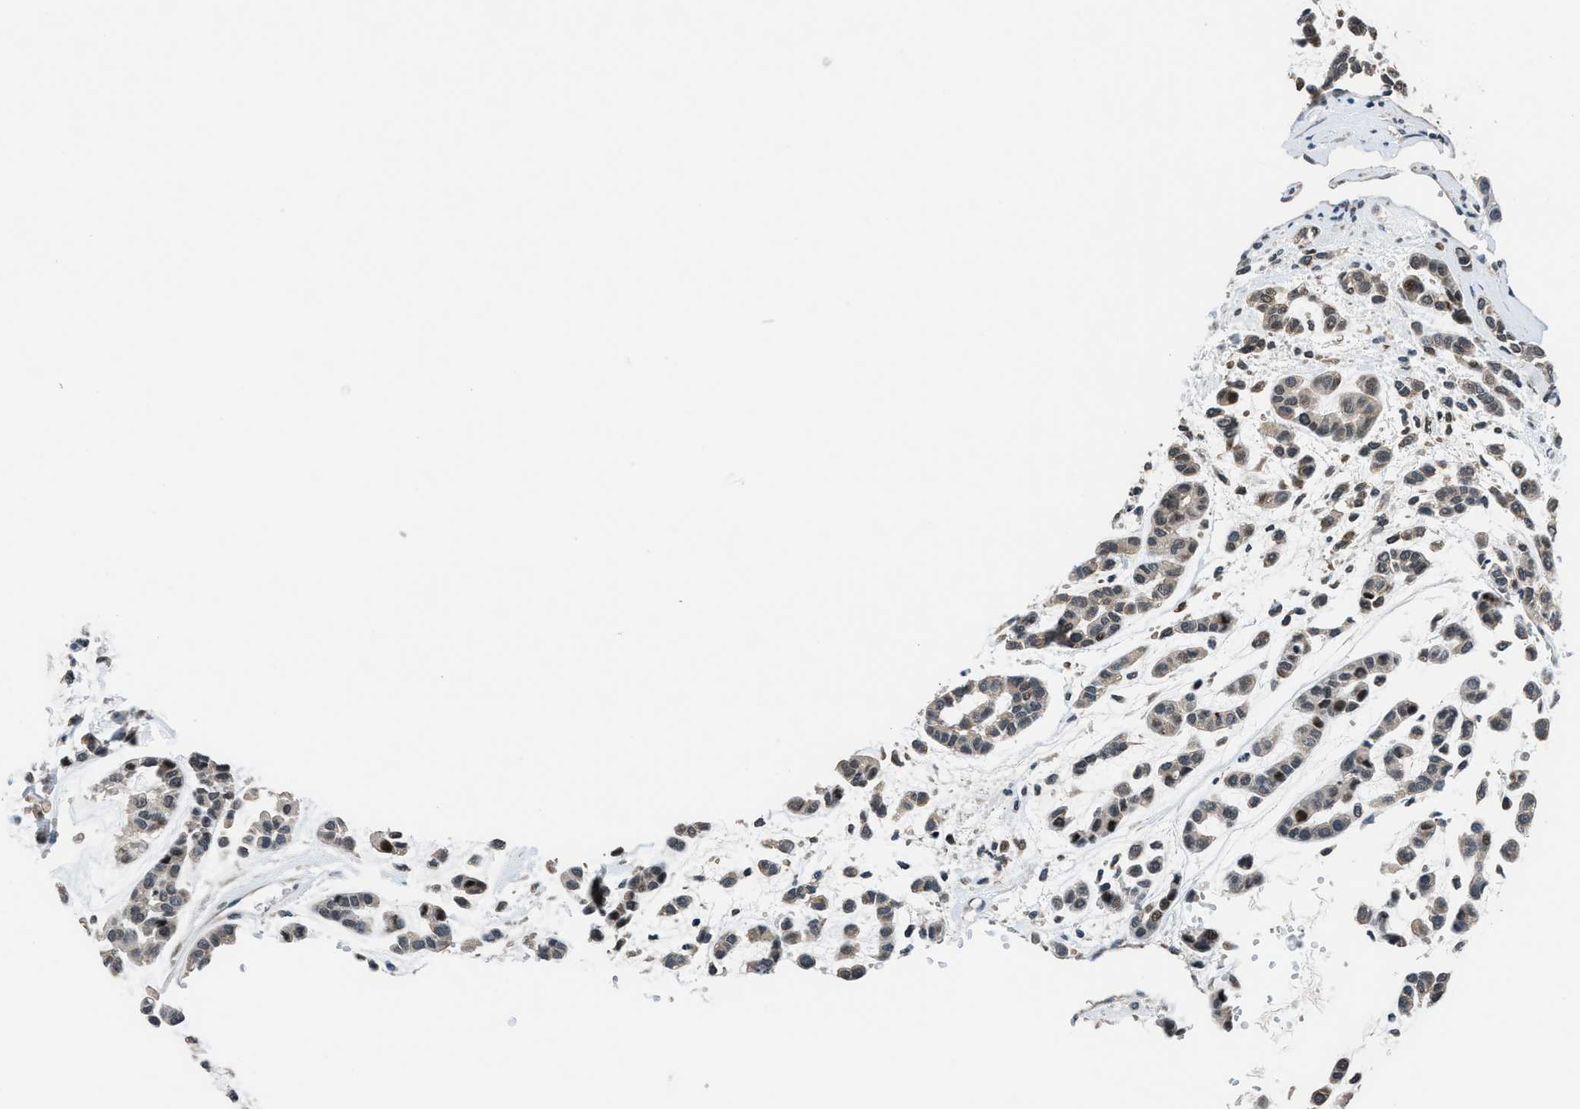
{"staining": {"intensity": "weak", "quantity": ">75%", "location": "cytoplasmic/membranous,nuclear"}, "tissue": "head and neck cancer", "cell_type": "Tumor cells", "image_type": "cancer", "snomed": [{"axis": "morphology", "description": "Adenocarcinoma, NOS"}, {"axis": "morphology", "description": "Adenoma, NOS"}, {"axis": "topography", "description": "Head-Neck"}], "caption": "Head and neck cancer (adenocarcinoma) stained for a protein displays weak cytoplasmic/membranous and nuclear positivity in tumor cells.", "gene": "SETD5", "patient": {"sex": "female", "age": 55}}